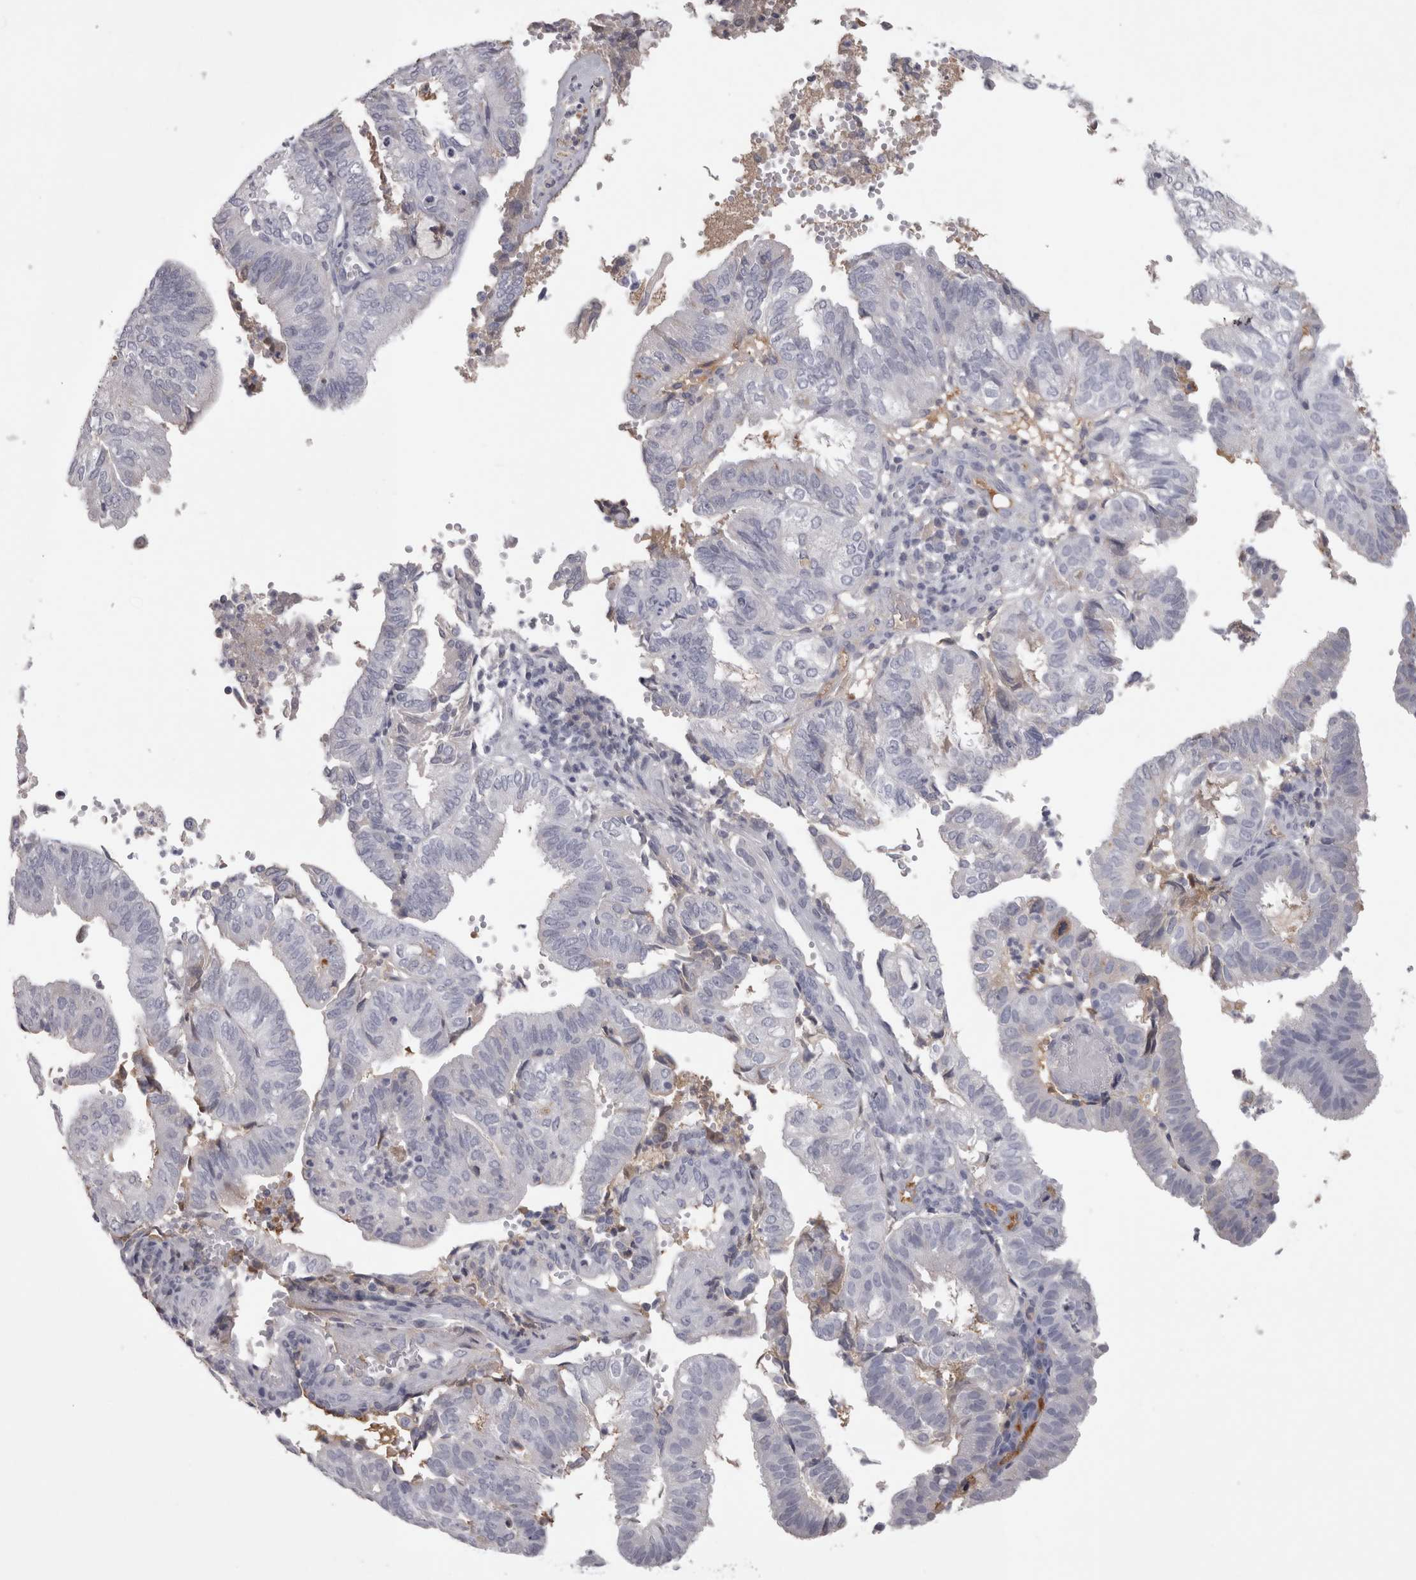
{"staining": {"intensity": "negative", "quantity": "none", "location": "none"}, "tissue": "endometrial cancer", "cell_type": "Tumor cells", "image_type": "cancer", "snomed": [{"axis": "morphology", "description": "Adenocarcinoma, NOS"}, {"axis": "topography", "description": "Uterus"}], "caption": "An image of endometrial cancer (adenocarcinoma) stained for a protein displays no brown staining in tumor cells.", "gene": "SAA4", "patient": {"sex": "female", "age": 60}}